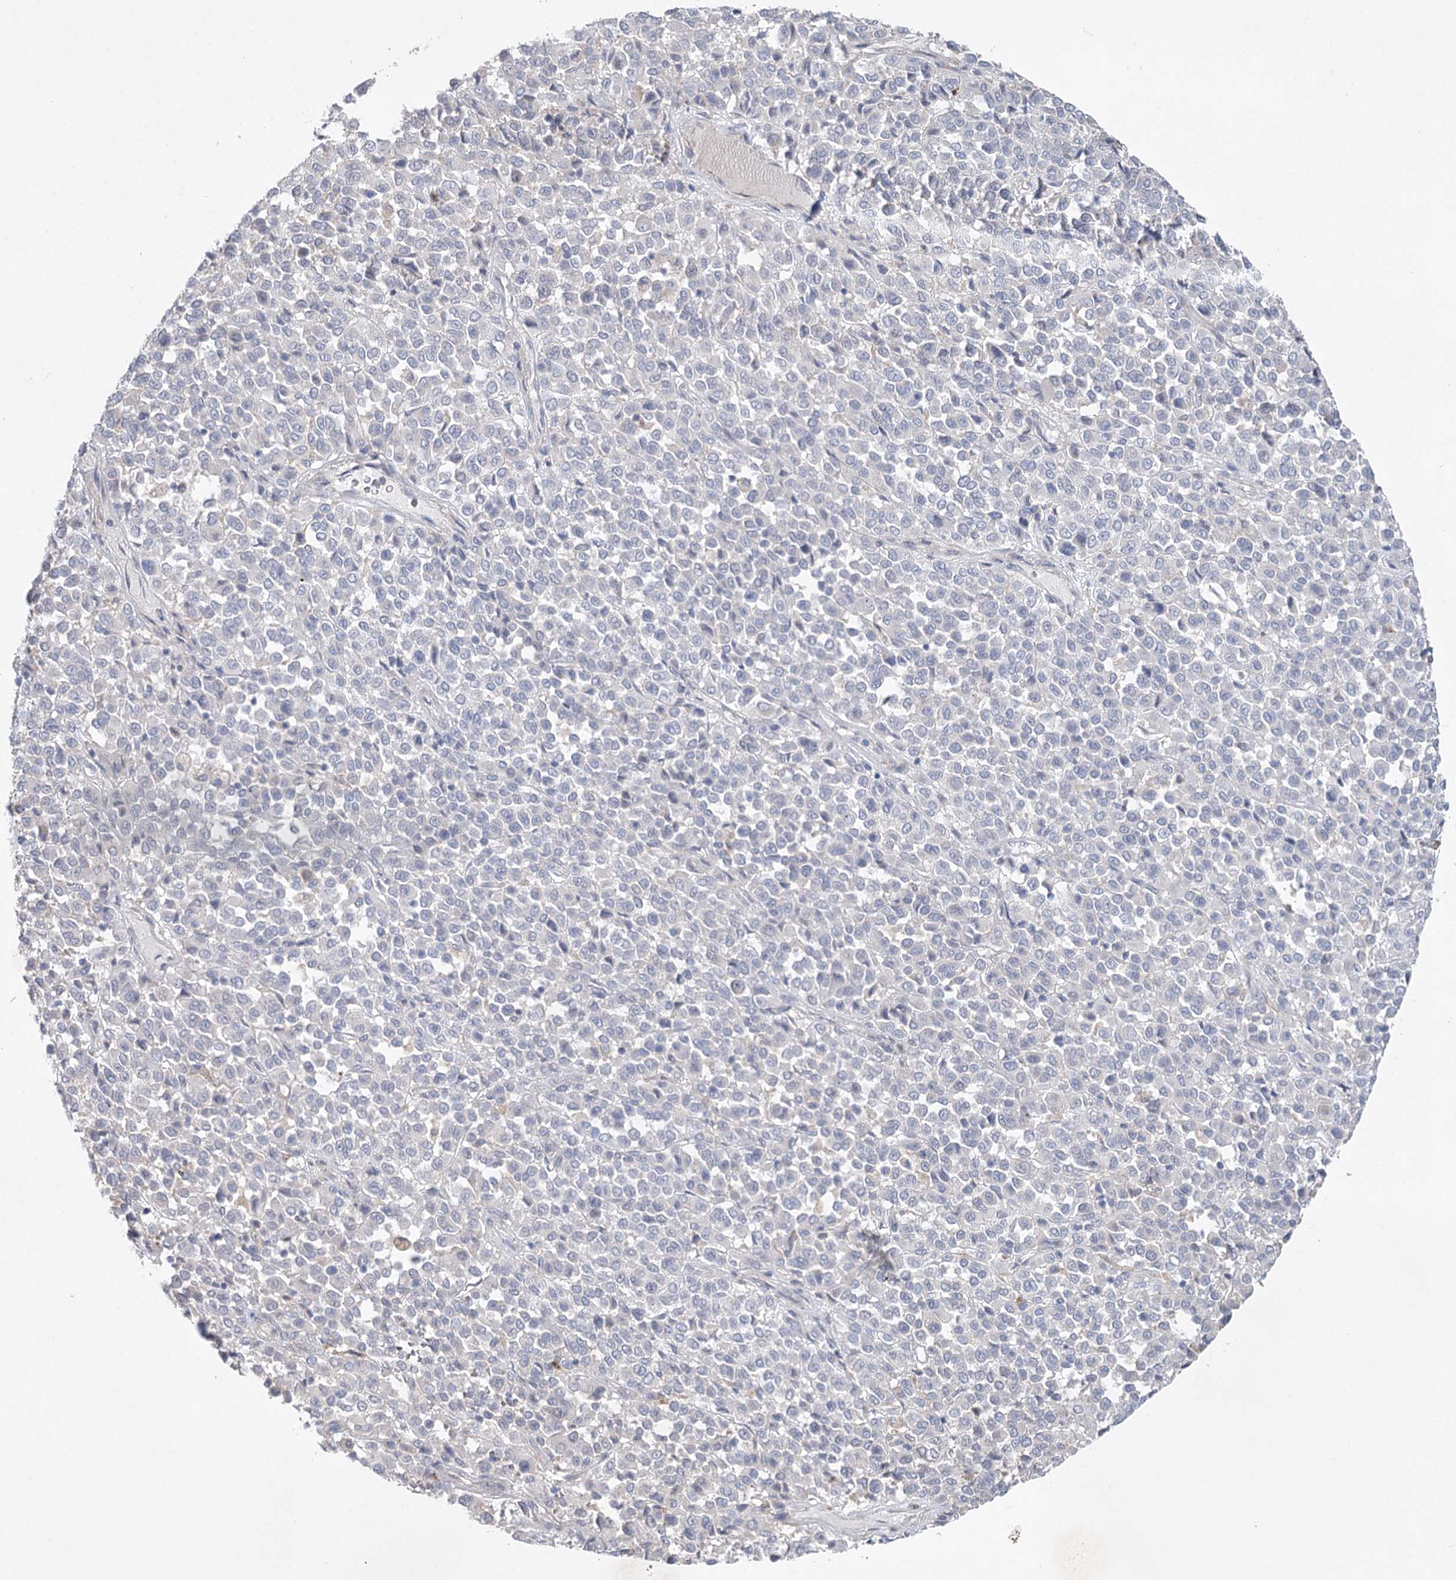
{"staining": {"intensity": "negative", "quantity": "none", "location": "none"}, "tissue": "melanoma", "cell_type": "Tumor cells", "image_type": "cancer", "snomed": [{"axis": "morphology", "description": "Malignant melanoma, Metastatic site"}, {"axis": "topography", "description": "Pancreas"}], "caption": "Micrograph shows no significant protein staining in tumor cells of melanoma.", "gene": "SCN11A", "patient": {"sex": "female", "age": 30}}